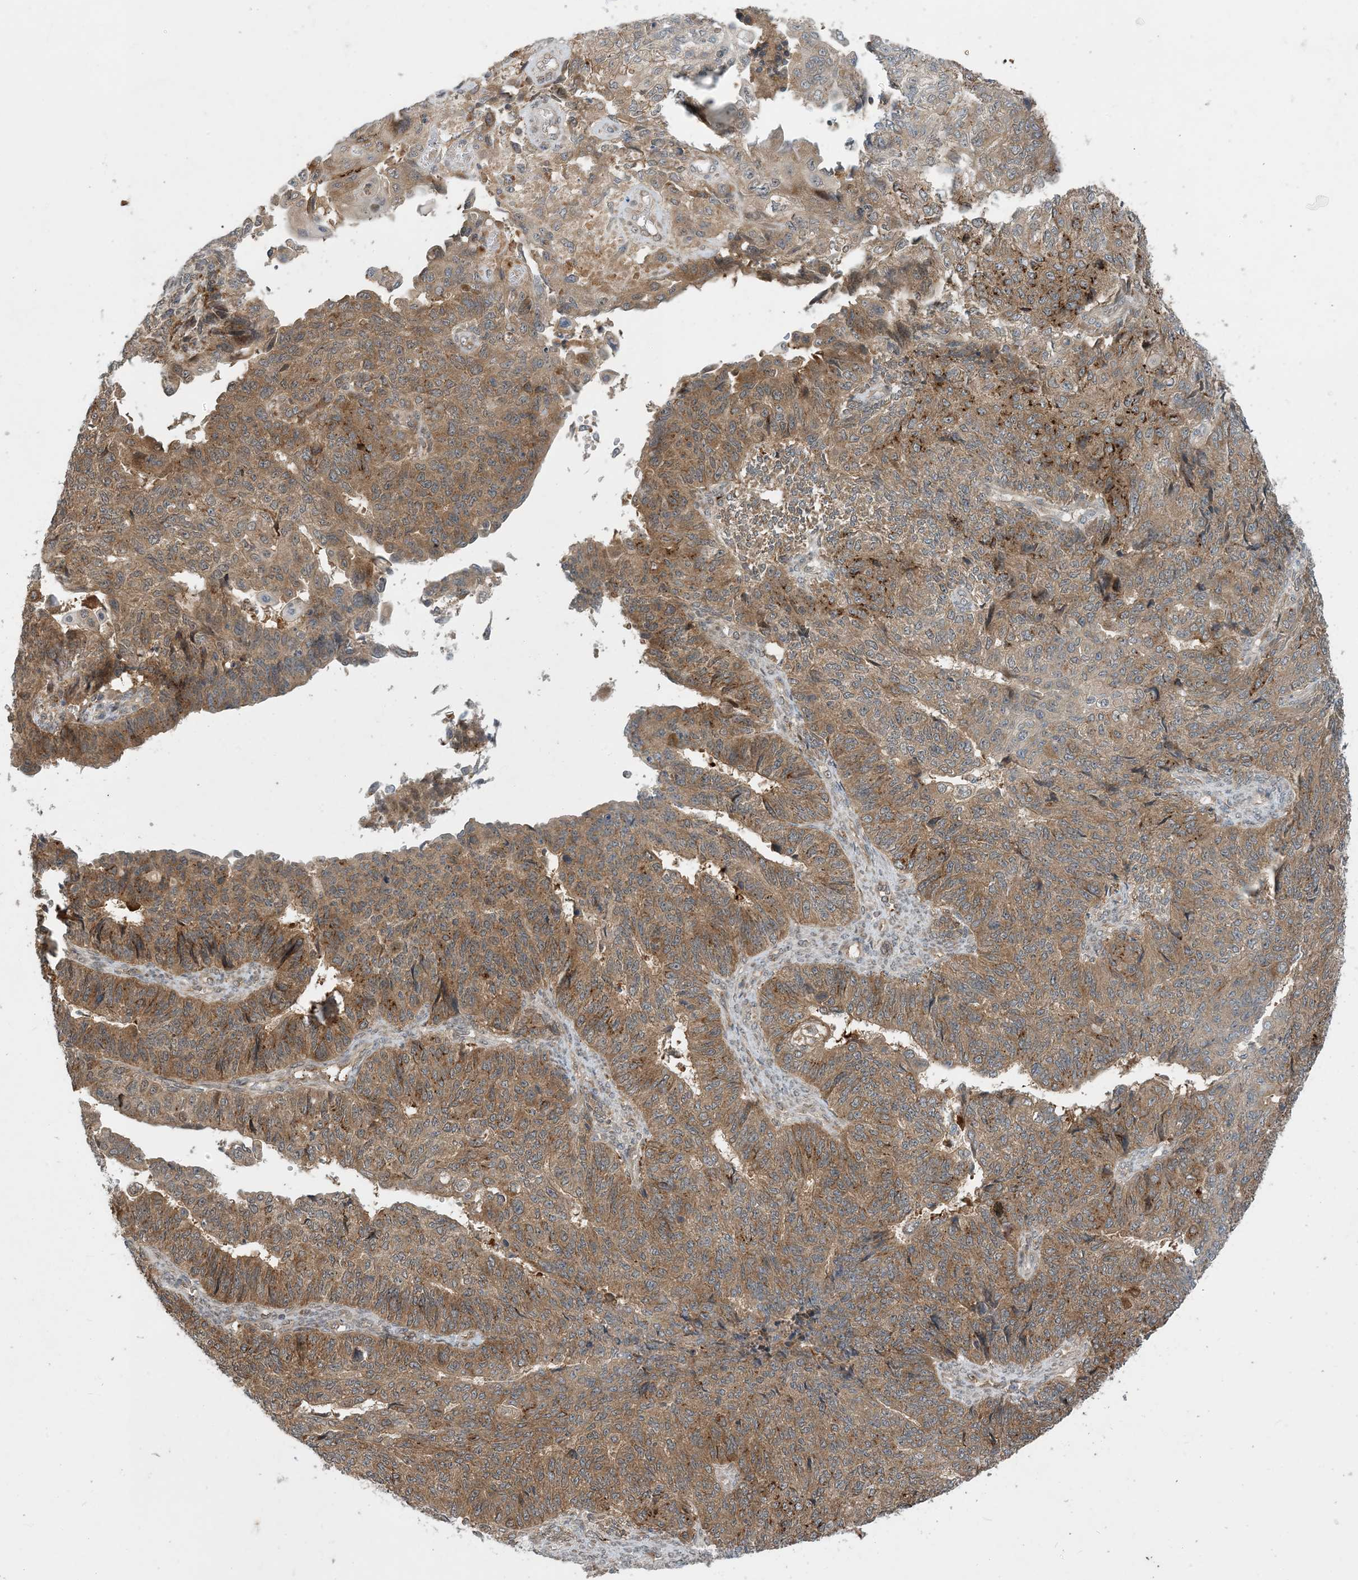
{"staining": {"intensity": "moderate", "quantity": ">75%", "location": "cytoplasmic/membranous"}, "tissue": "endometrial cancer", "cell_type": "Tumor cells", "image_type": "cancer", "snomed": [{"axis": "morphology", "description": "Adenocarcinoma, NOS"}, {"axis": "topography", "description": "Endometrium"}], "caption": "Adenocarcinoma (endometrial) stained with immunohistochemistry (IHC) demonstrates moderate cytoplasmic/membranous positivity in about >75% of tumor cells.", "gene": "TINAG", "patient": {"sex": "female", "age": 32}}